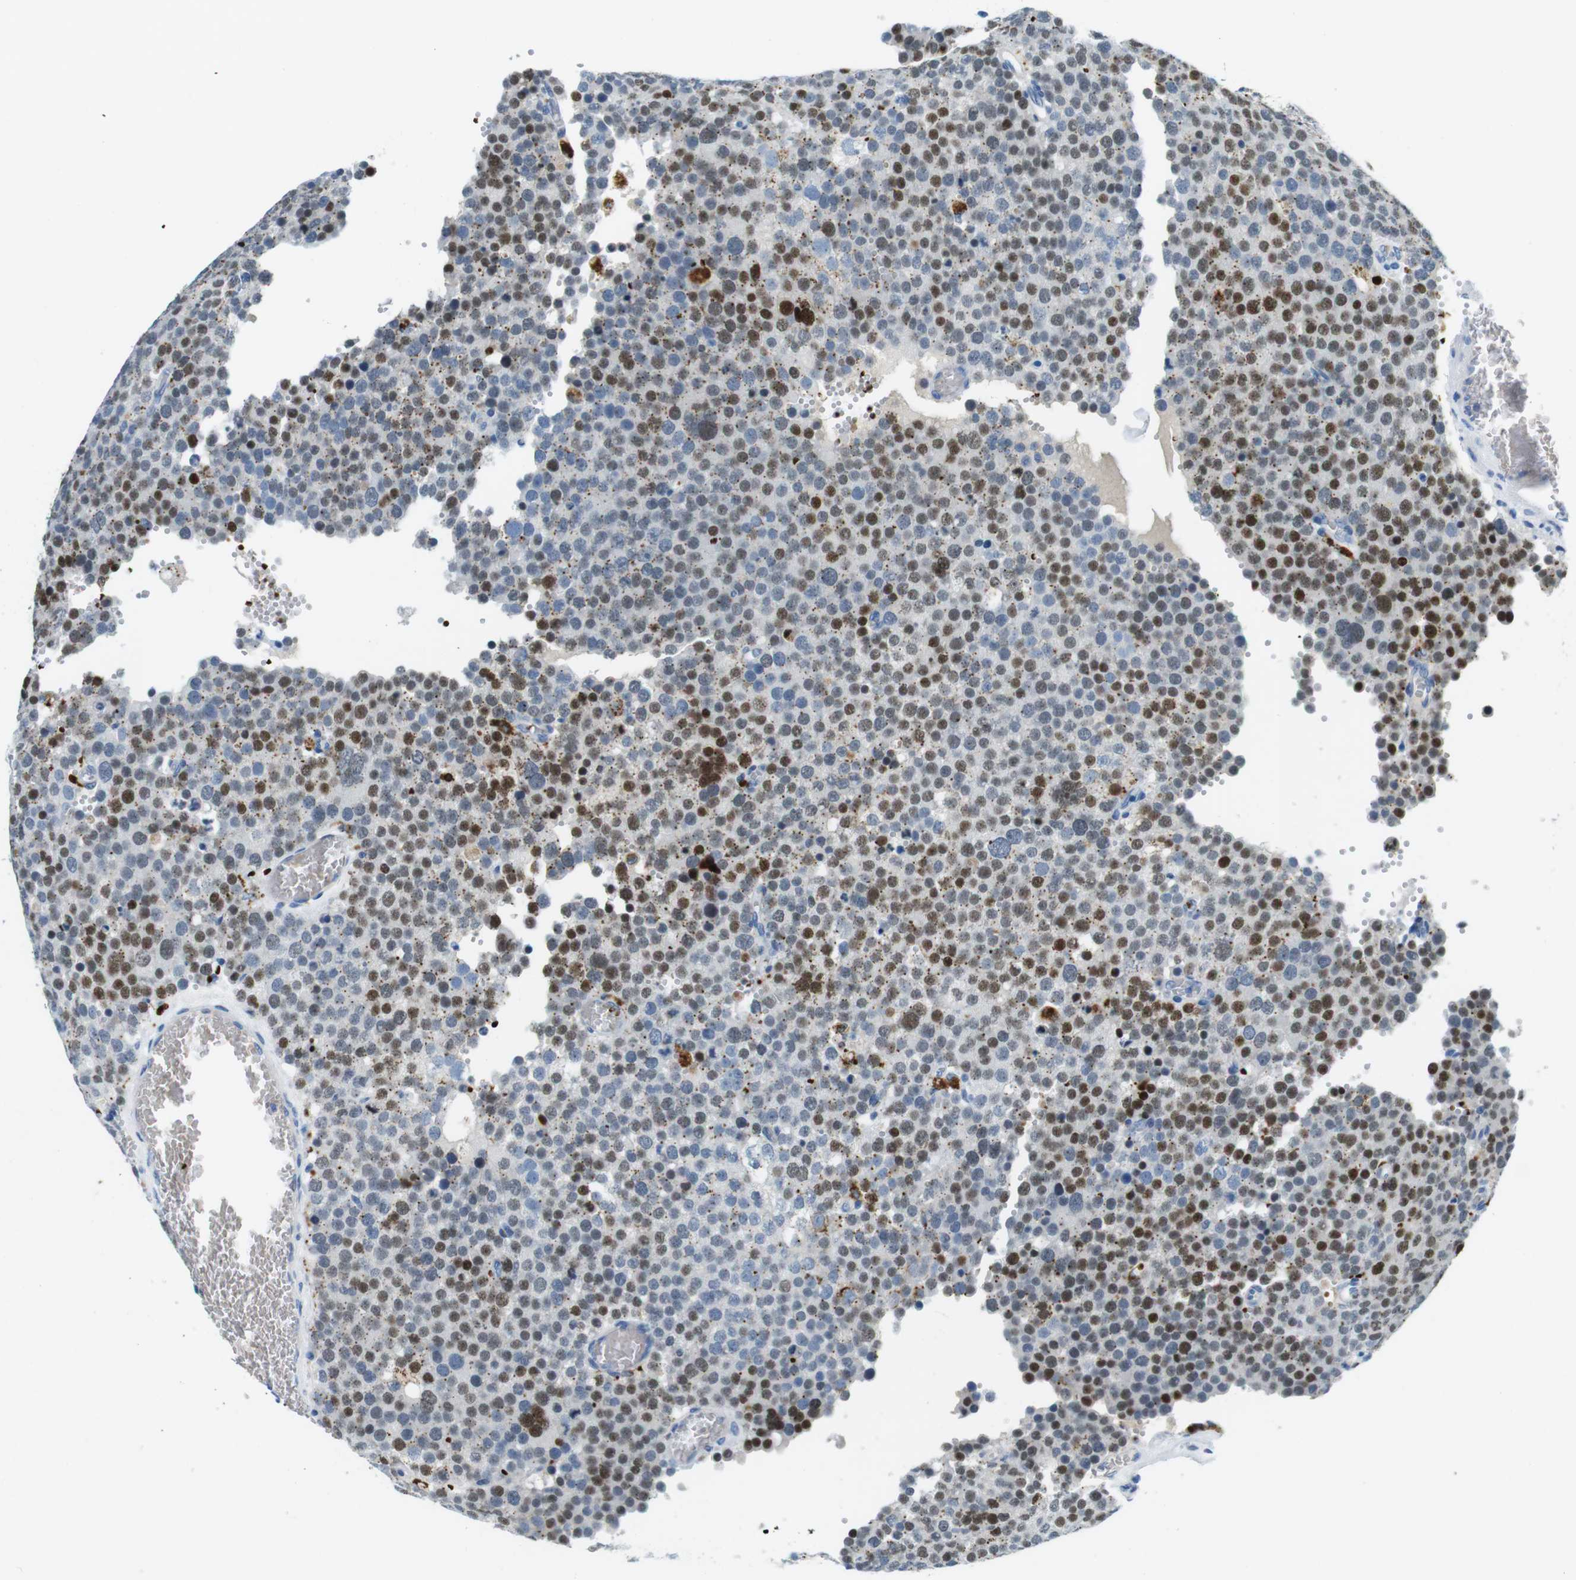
{"staining": {"intensity": "strong", "quantity": "25%-75%", "location": "nuclear"}, "tissue": "testis cancer", "cell_type": "Tumor cells", "image_type": "cancer", "snomed": [{"axis": "morphology", "description": "Normal tissue, NOS"}, {"axis": "morphology", "description": "Seminoma, NOS"}, {"axis": "topography", "description": "Testis"}], "caption": "Tumor cells exhibit strong nuclear staining in about 25%-75% of cells in testis seminoma.", "gene": "TFAP2C", "patient": {"sex": "male", "age": 71}}